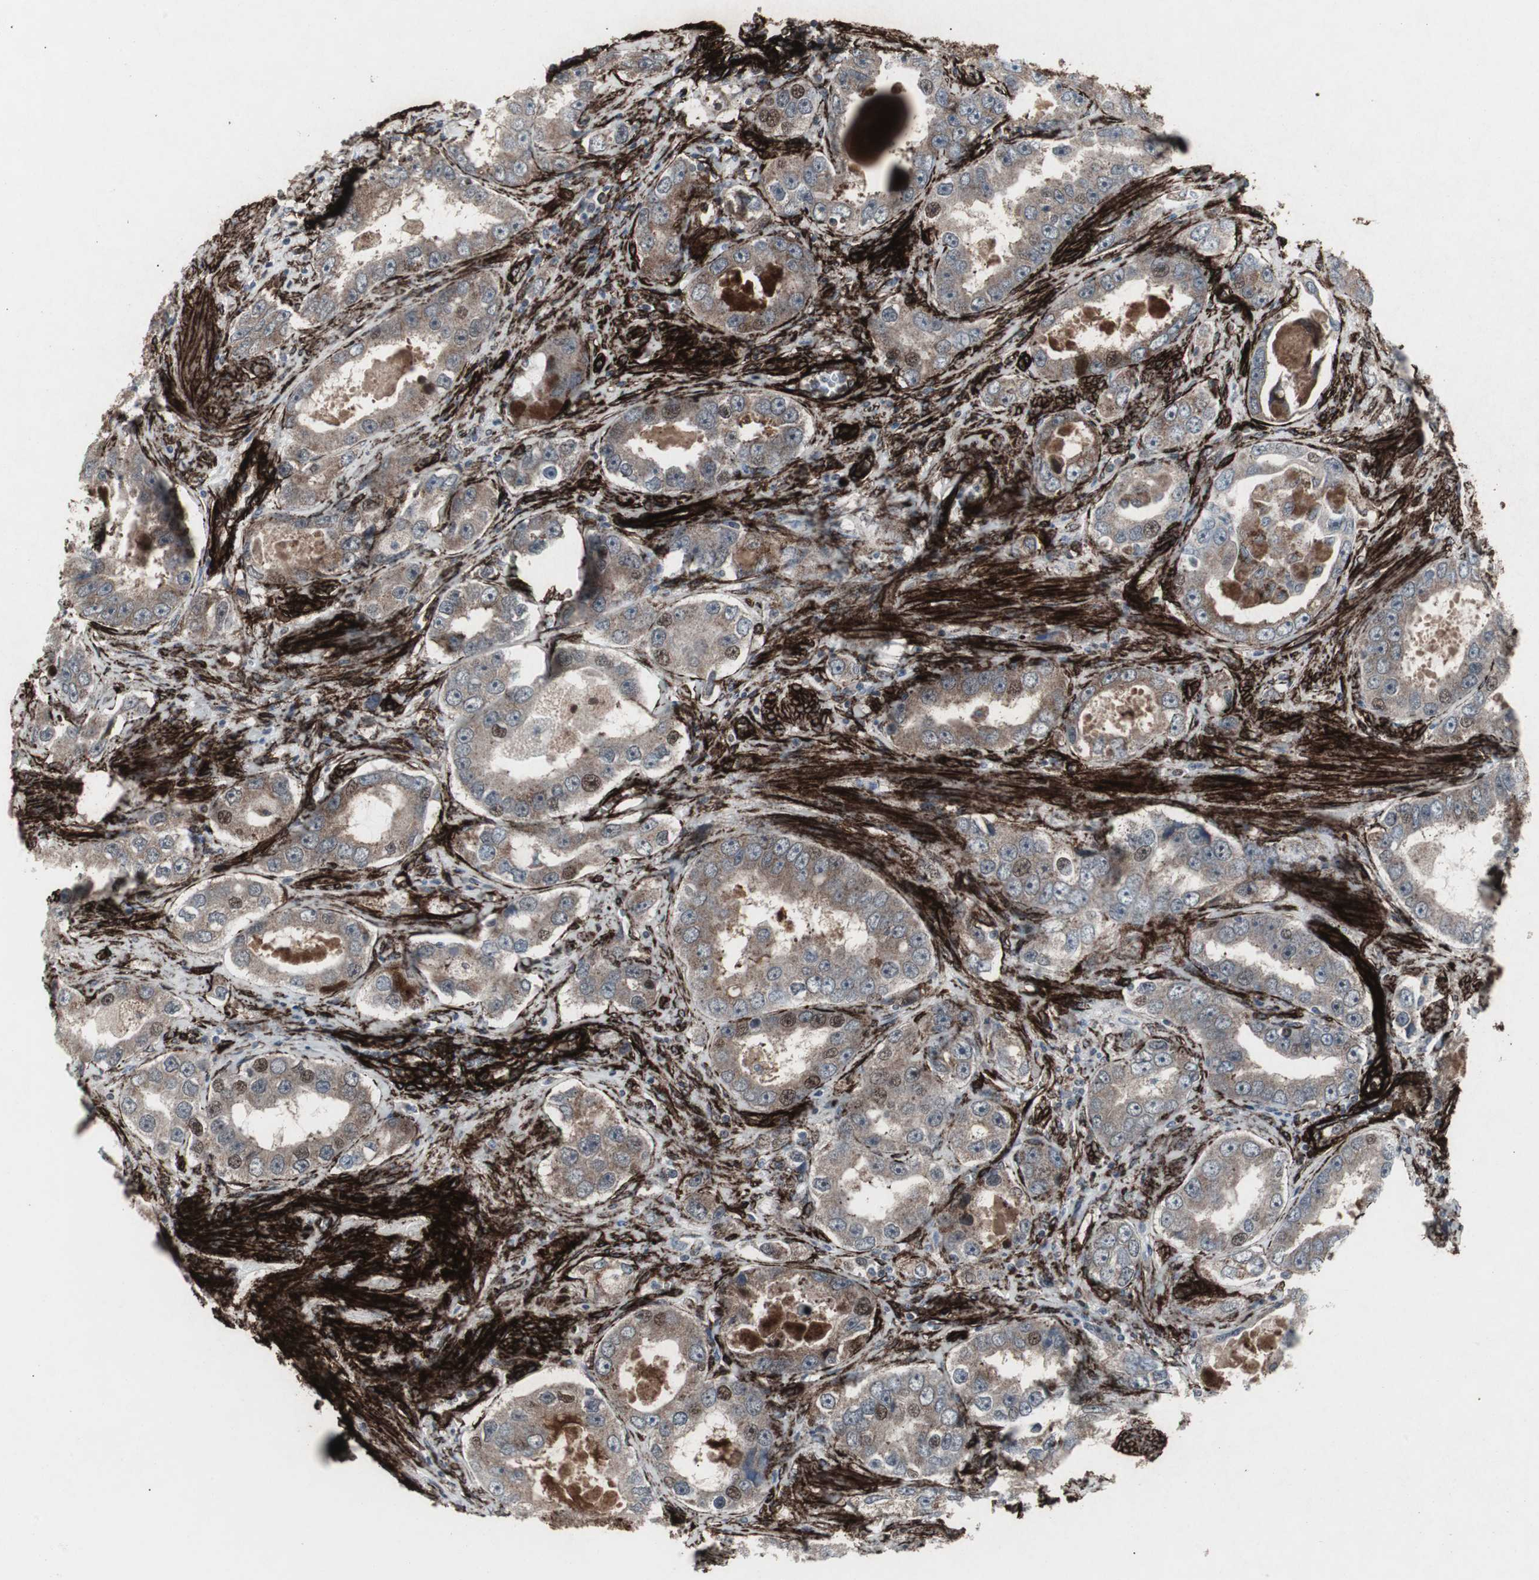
{"staining": {"intensity": "weak", "quantity": "25%-75%", "location": "cytoplasmic/membranous,nuclear"}, "tissue": "prostate cancer", "cell_type": "Tumor cells", "image_type": "cancer", "snomed": [{"axis": "morphology", "description": "Adenocarcinoma, High grade"}, {"axis": "topography", "description": "Prostate"}], "caption": "Tumor cells show weak cytoplasmic/membranous and nuclear staining in about 25%-75% of cells in prostate cancer (adenocarcinoma (high-grade)).", "gene": "PDGFA", "patient": {"sex": "male", "age": 63}}